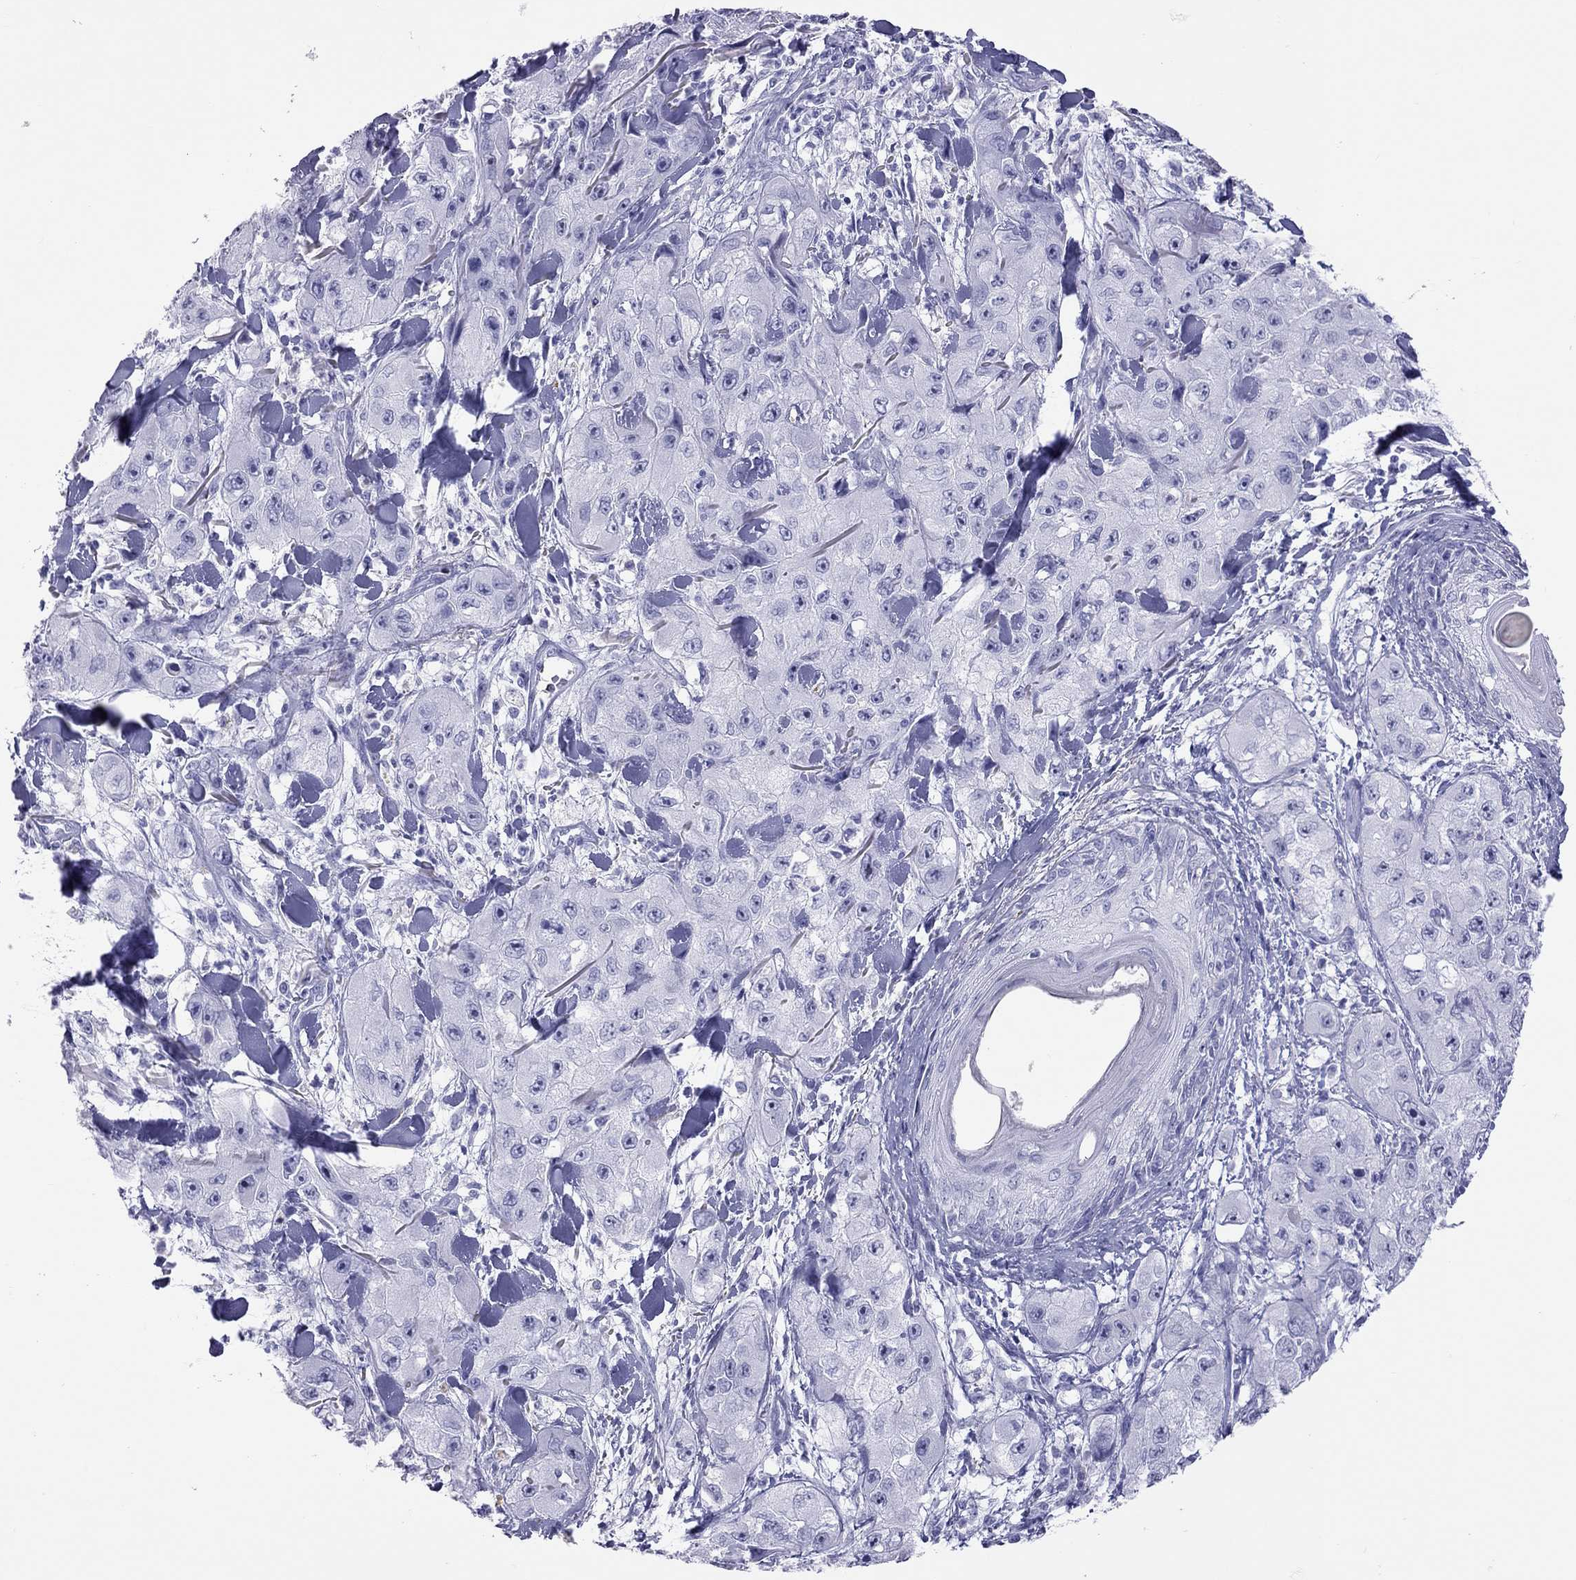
{"staining": {"intensity": "negative", "quantity": "none", "location": "none"}, "tissue": "skin cancer", "cell_type": "Tumor cells", "image_type": "cancer", "snomed": [{"axis": "morphology", "description": "Squamous cell carcinoma, NOS"}, {"axis": "topography", "description": "Skin"}, {"axis": "topography", "description": "Subcutis"}], "caption": "High magnification brightfield microscopy of squamous cell carcinoma (skin) stained with DAB (3,3'-diaminobenzidine) (brown) and counterstained with hematoxylin (blue): tumor cells show no significant positivity.", "gene": "STAG3", "patient": {"sex": "male", "age": 73}}